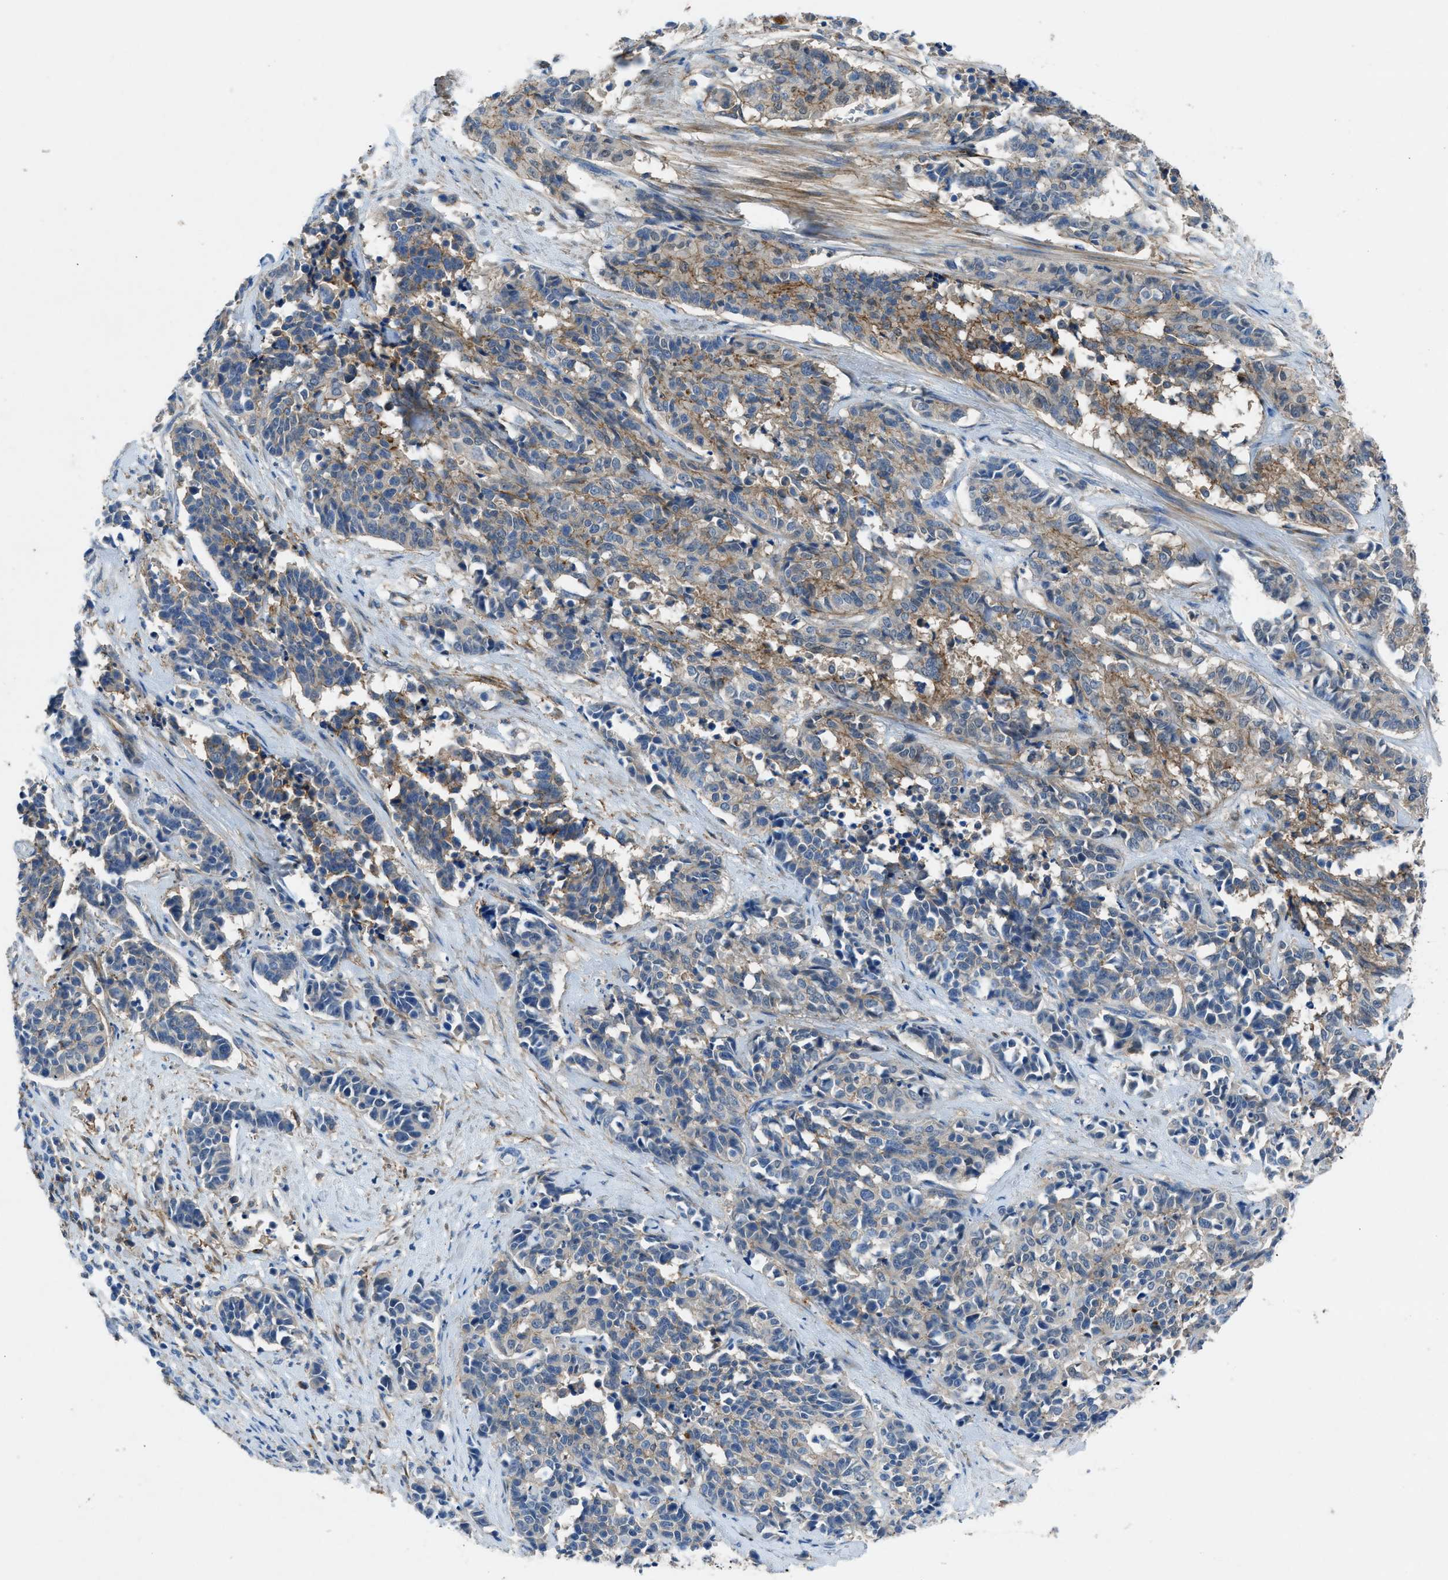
{"staining": {"intensity": "weak", "quantity": "25%-75%", "location": "cytoplasmic/membranous"}, "tissue": "cervical cancer", "cell_type": "Tumor cells", "image_type": "cancer", "snomed": [{"axis": "morphology", "description": "Squamous cell carcinoma, NOS"}, {"axis": "topography", "description": "Cervix"}], "caption": "Immunohistochemical staining of human cervical squamous cell carcinoma shows weak cytoplasmic/membranous protein staining in approximately 25%-75% of tumor cells.", "gene": "PTGFRN", "patient": {"sex": "female", "age": 35}}